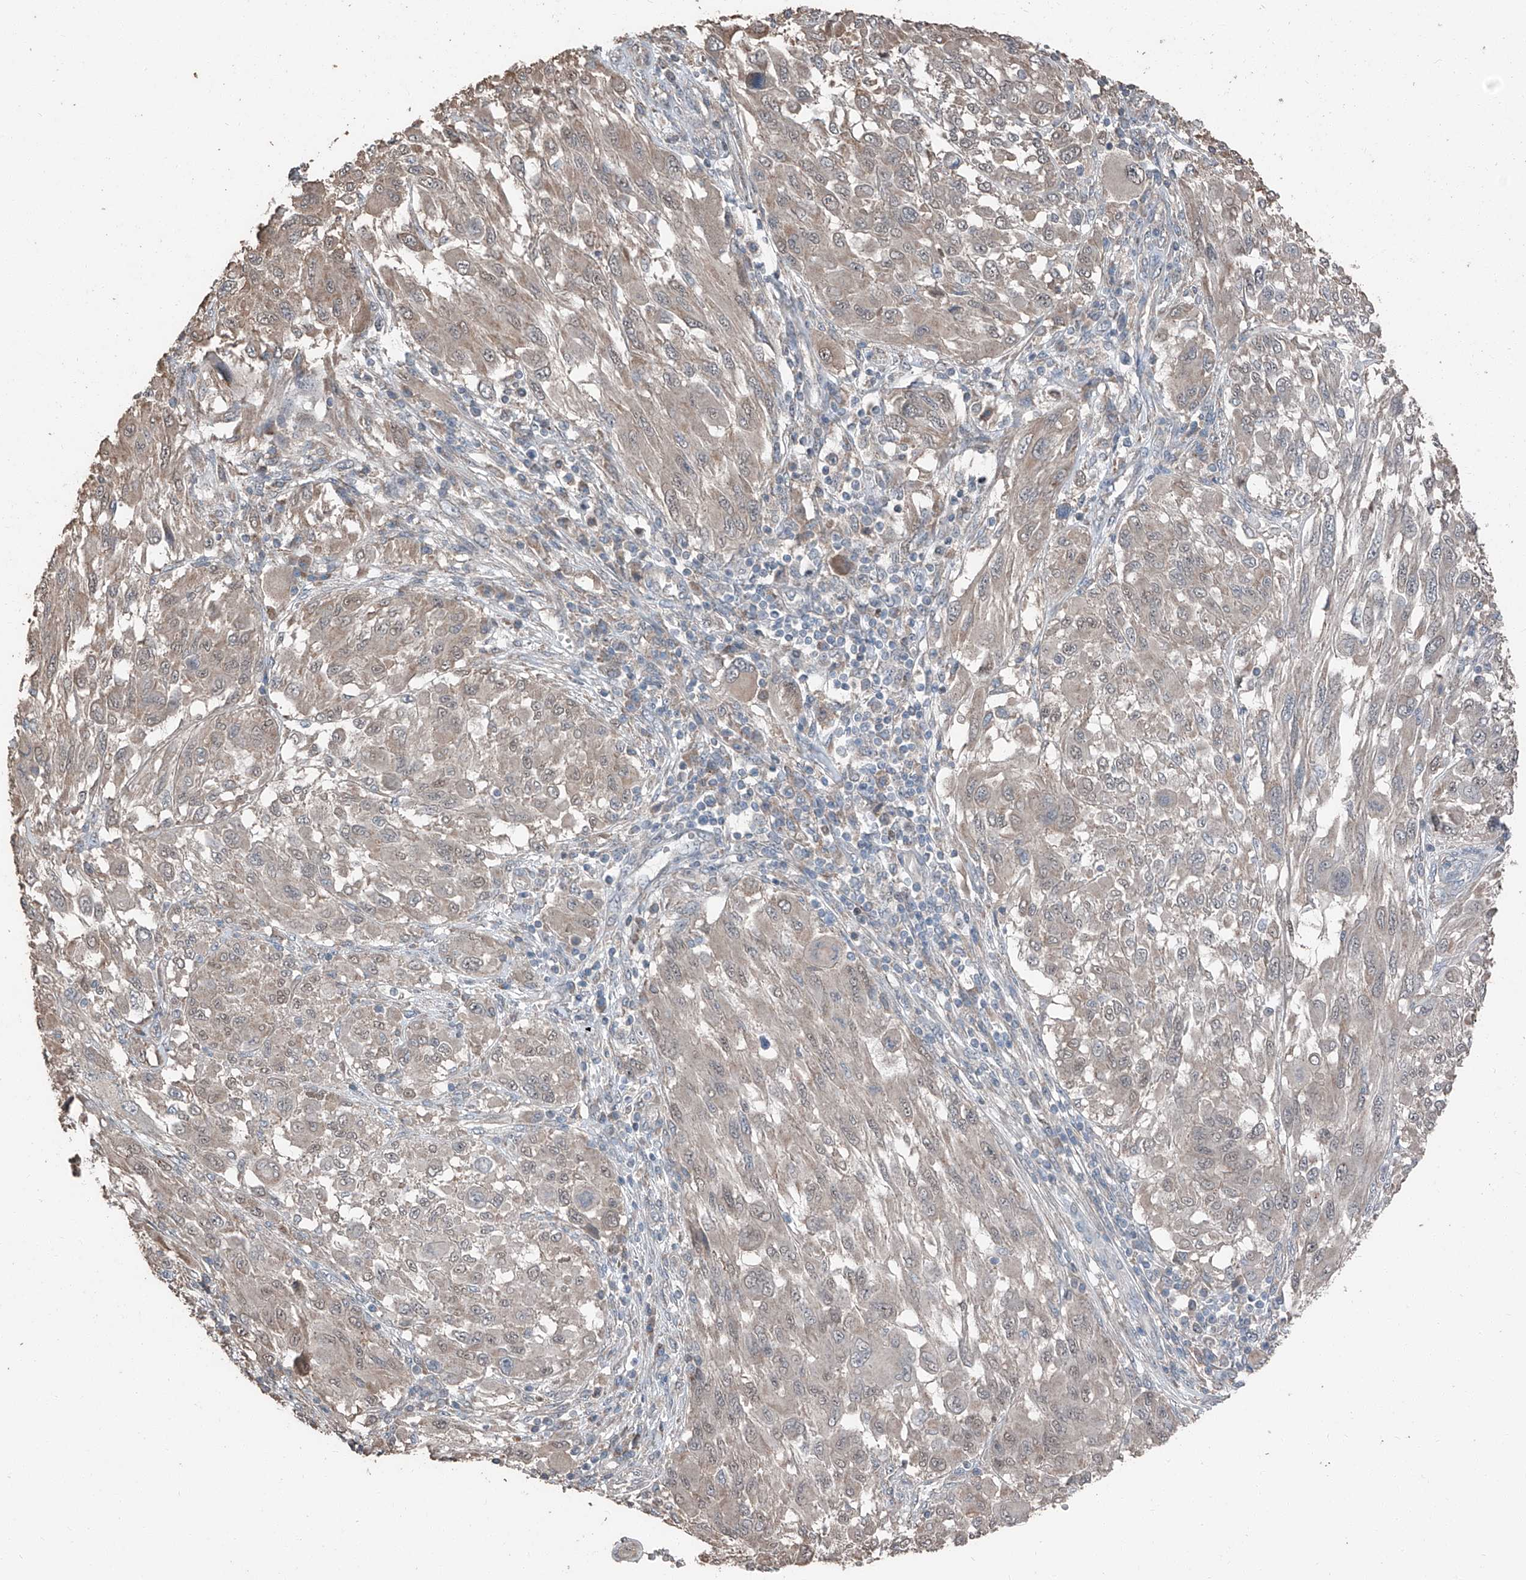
{"staining": {"intensity": "weak", "quantity": "25%-75%", "location": "nuclear"}, "tissue": "melanoma", "cell_type": "Tumor cells", "image_type": "cancer", "snomed": [{"axis": "morphology", "description": "Malignant melanoma, NOS"}, {"axis": "topography", "description": "Skin"}], "caption": "A photomicrograph showing weak nuclear staining in approximately 25%-75% of tumor cells in malignant melanoma, as visualized by brown immunohistochemical staining.", "gene": "MAMLD1", "patient": {"sex": "female", "age": 91}}